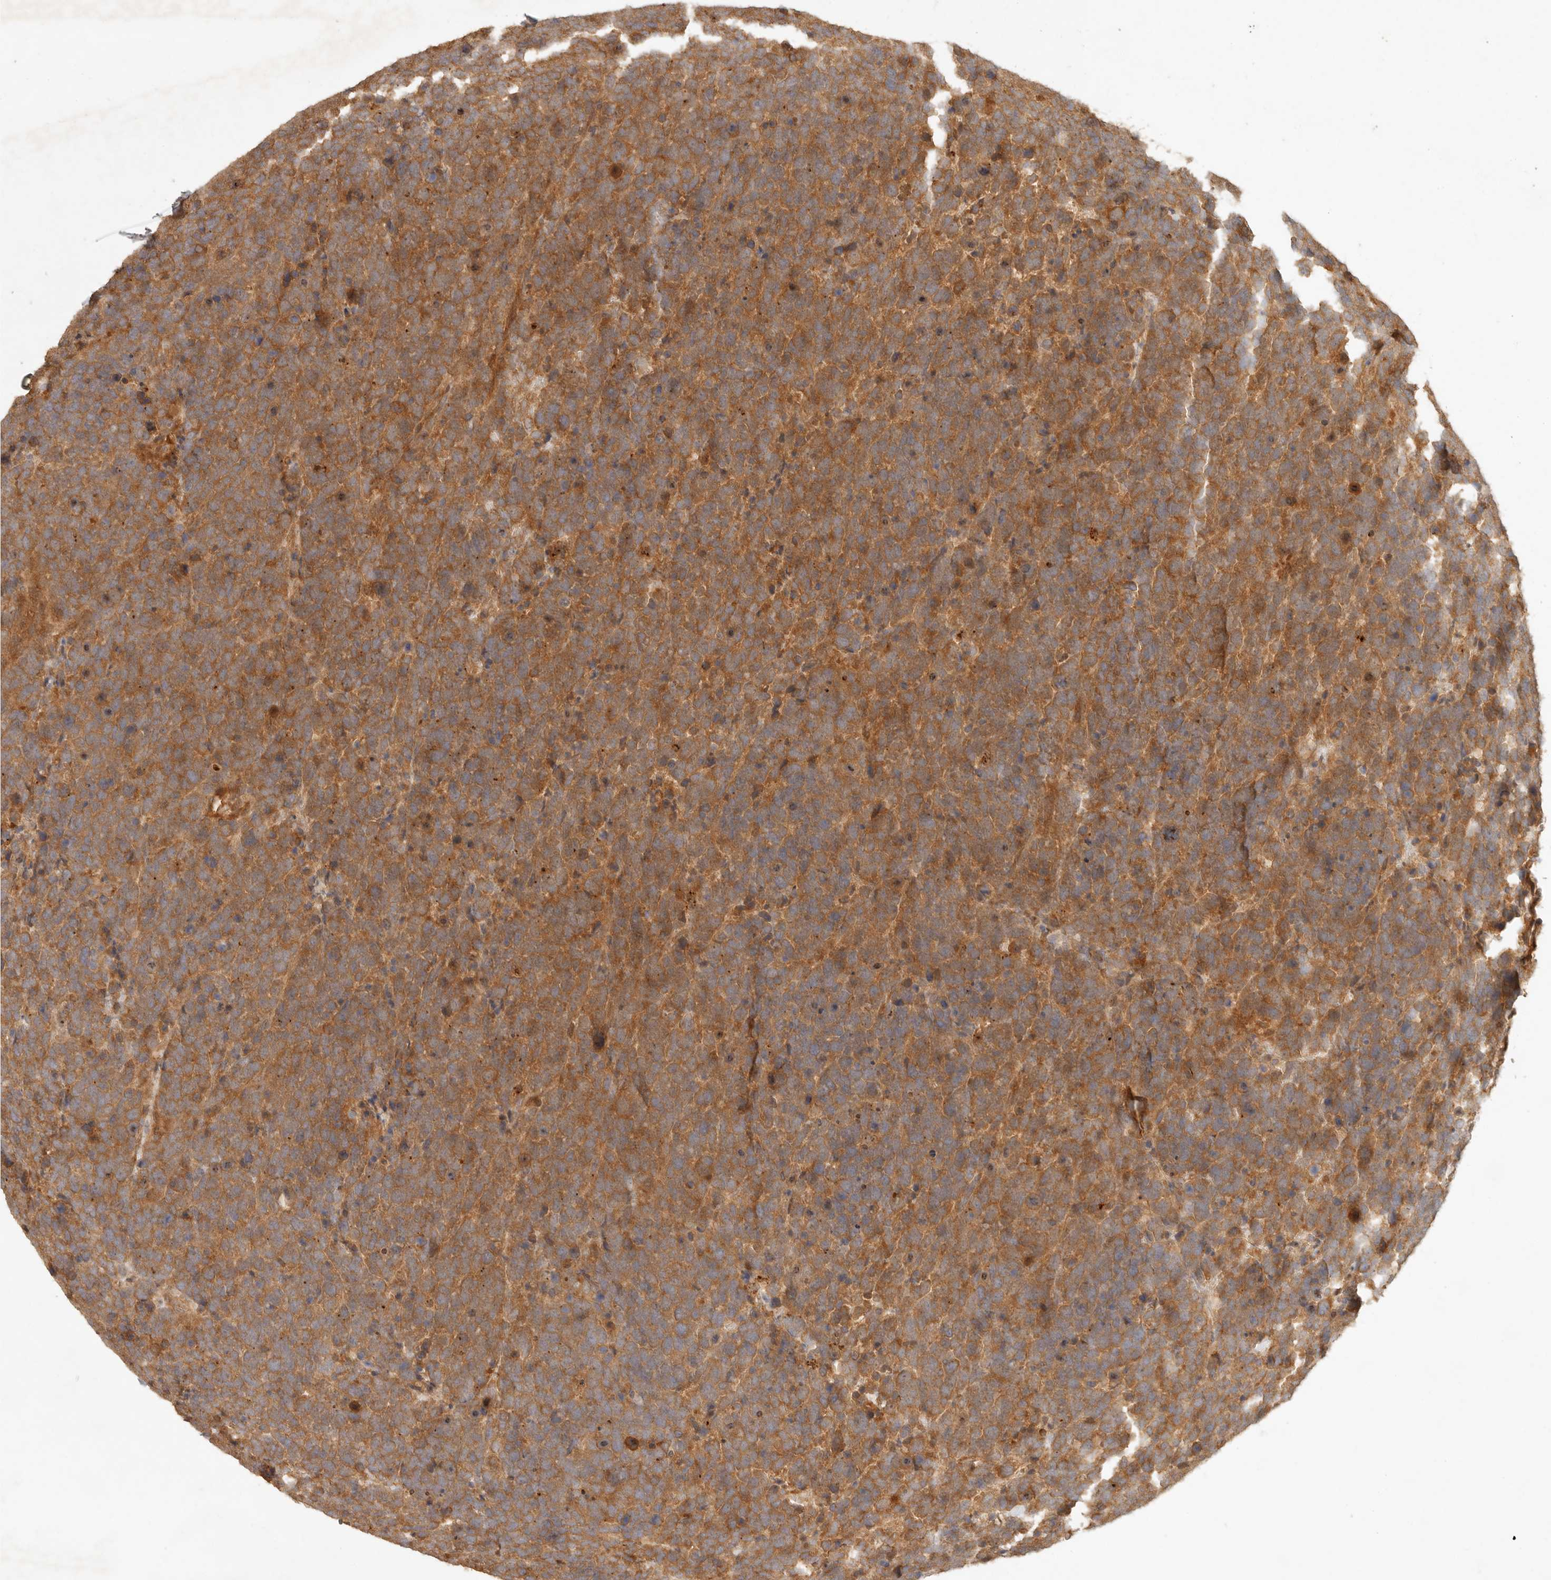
{"staining": {"intensity": "strong", "quantity": ">75%", "location": "cytoplasmic/membranous"}, "tissue": "urothelial cancer", "cell_type": "Tumor cells", "image_type": "cancer", "snomed": [{"axis": "morphology", "description": "Urothelial carcinoma, High grade"}, {"axis": "topography", "description": "Urinary bladder"}], "caption": "A micrograph showing strong cytoplasmic/membranous expression in approximately >75% of tumor cells in urothelial carcinoma (high-grade), as visualized by brown immunohistochemical staining.", "gene": "ANKRD61", "patient": {"sex": "female", "age": 82}}